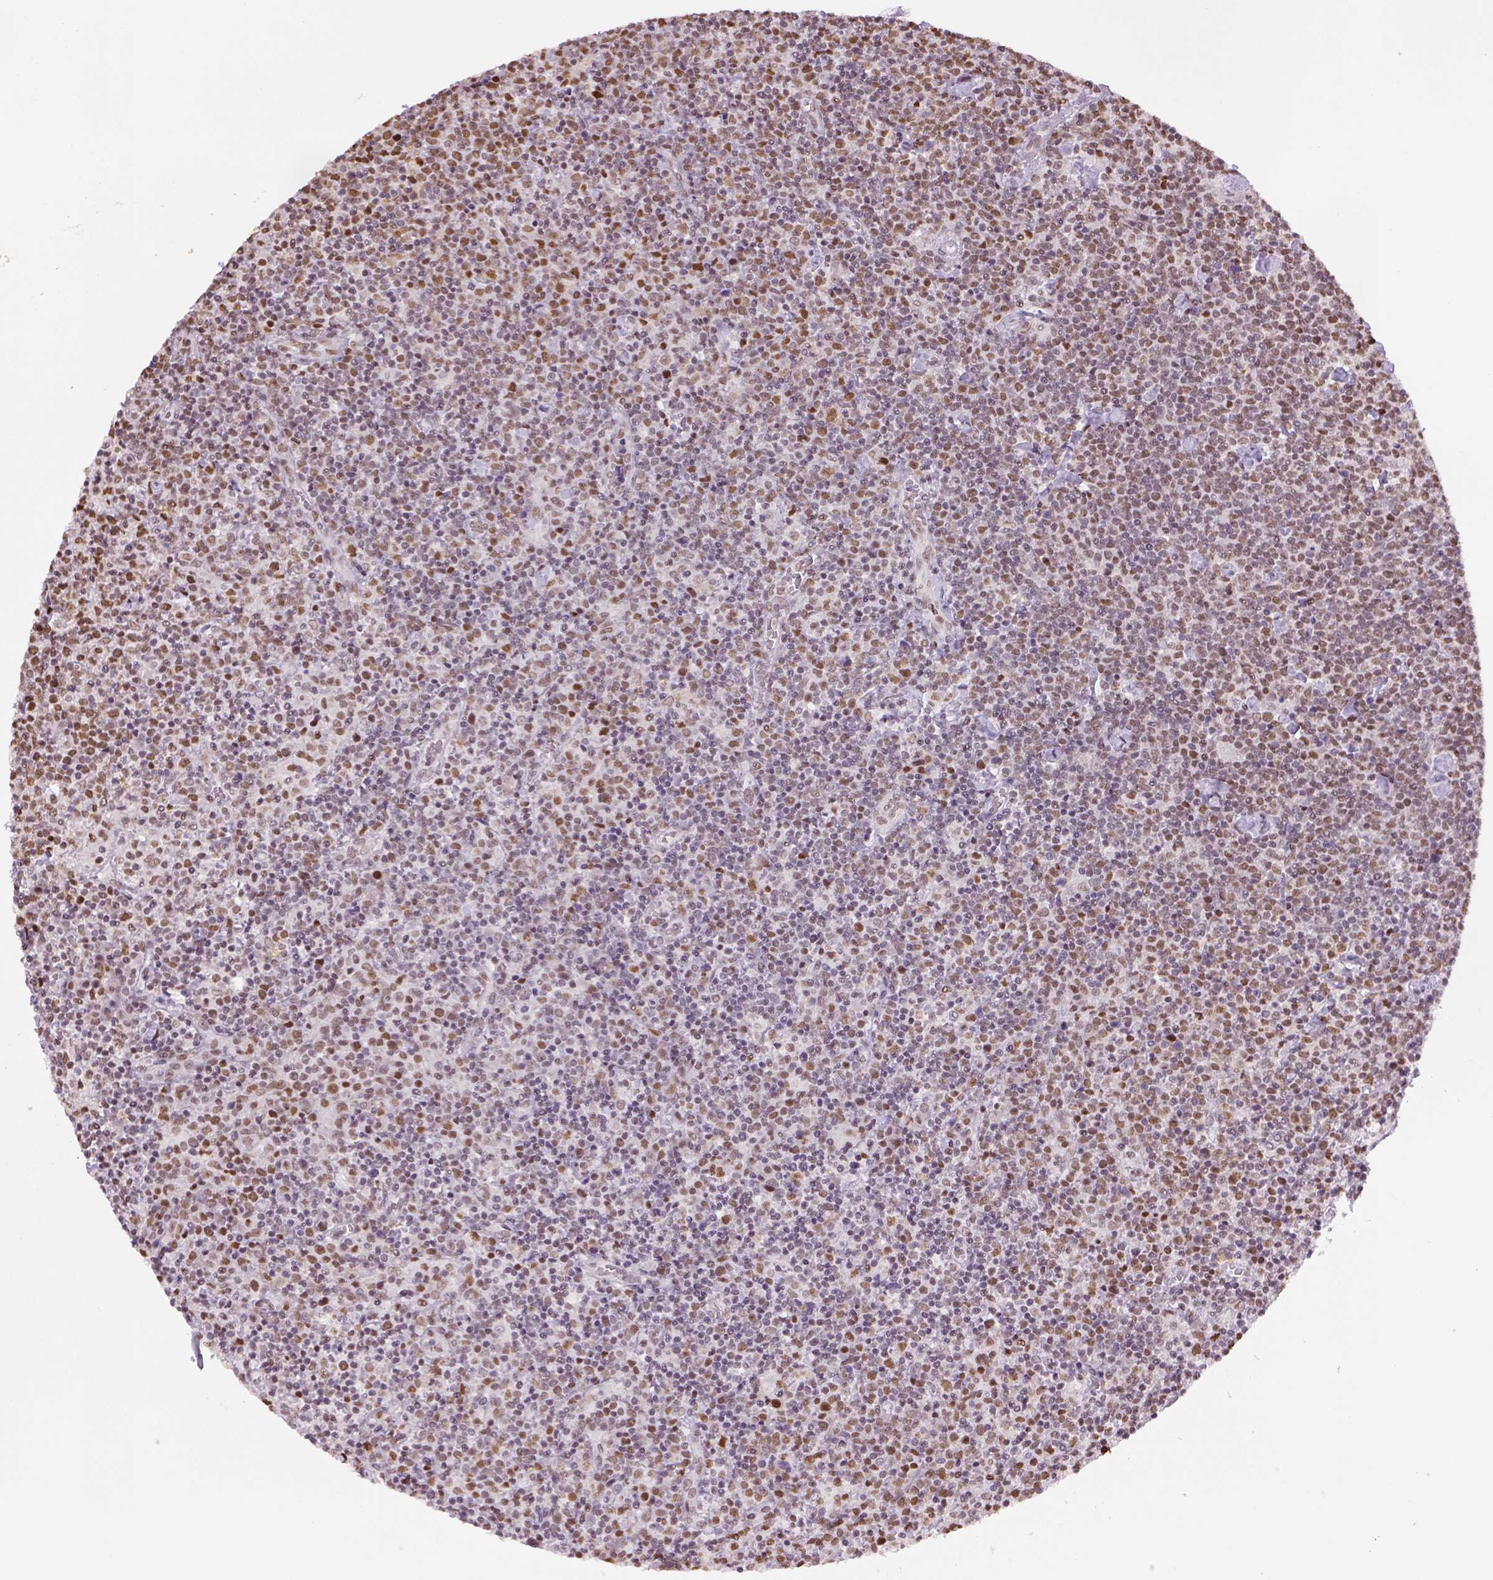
{"staining": {"intensity": "moderate", "quantity": ">75%", "location": "nuclear"}, "tissue": "lymphoma", "cell_type": "Tumor cells", "image_type": "cancer", "snomed": [{"axis": "morphology", "description": "Malignant lymphoma, non-Hodgkin's type, High grade"}, {"axis": "topography", "description": "Lymph node"}], "caption": "Moderate nuclear protein expression is present in about >75% of tumor cells in malignant lymphoma, non-Hodgkin's type (high-grade).", "gene": "FANCE", "patient": {"sex": "male", "age": 61}}